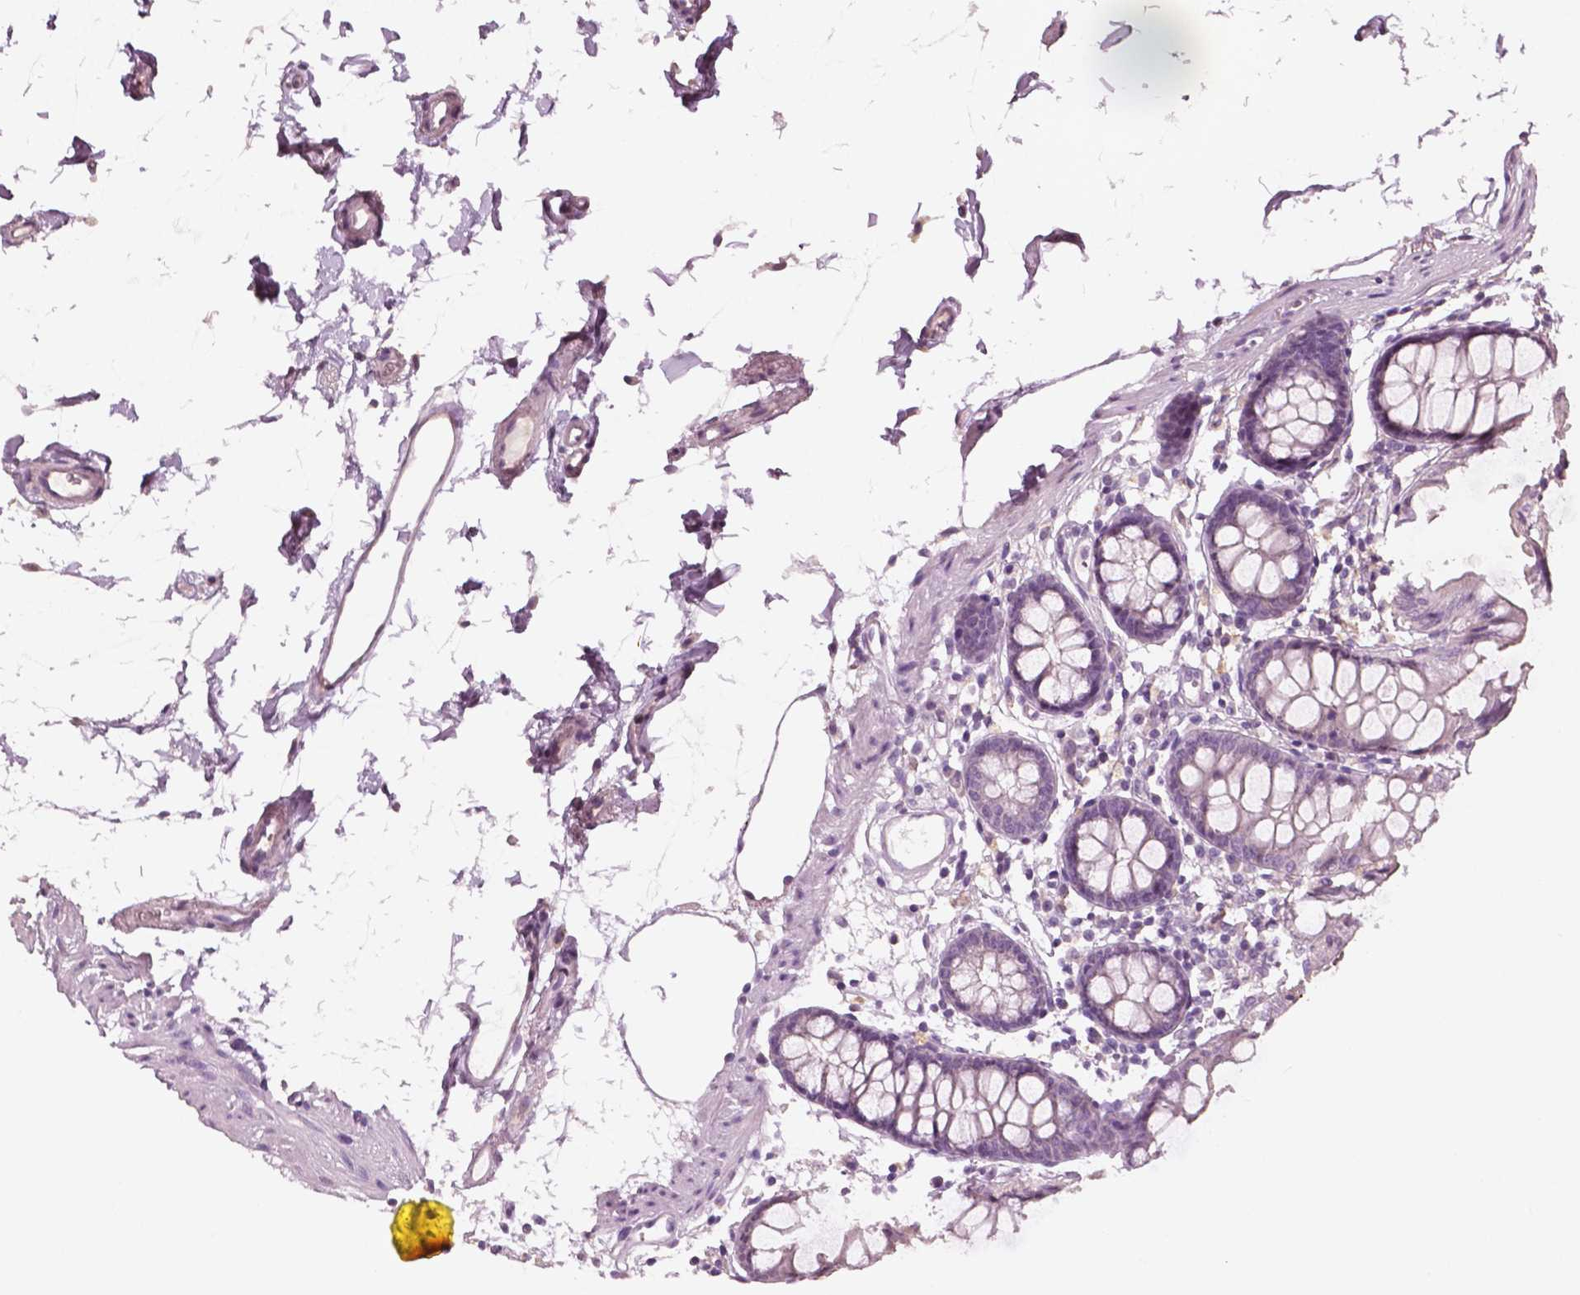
{"staining": {"intensity": "weak", "quantity": "25%-75%", "location": "cytoplasmic/membranous"}, "tissue": "colon", "cell_type": "Endothelial cells", "image_type": "normal", "snomed": [{"axis": "morphology", "description": "Normal tissue, NOS"}, {"axis": "topography", "description": "Colon"}], "caption": "Protein analysis of normal colon exhibits weak cytoplasmic/membranous staining in about 25%-75% of endothelial cells. Nuclei are stained in blue.", "gene": "PLA2R1", "patient": {"sex": "female", "age": 84}}